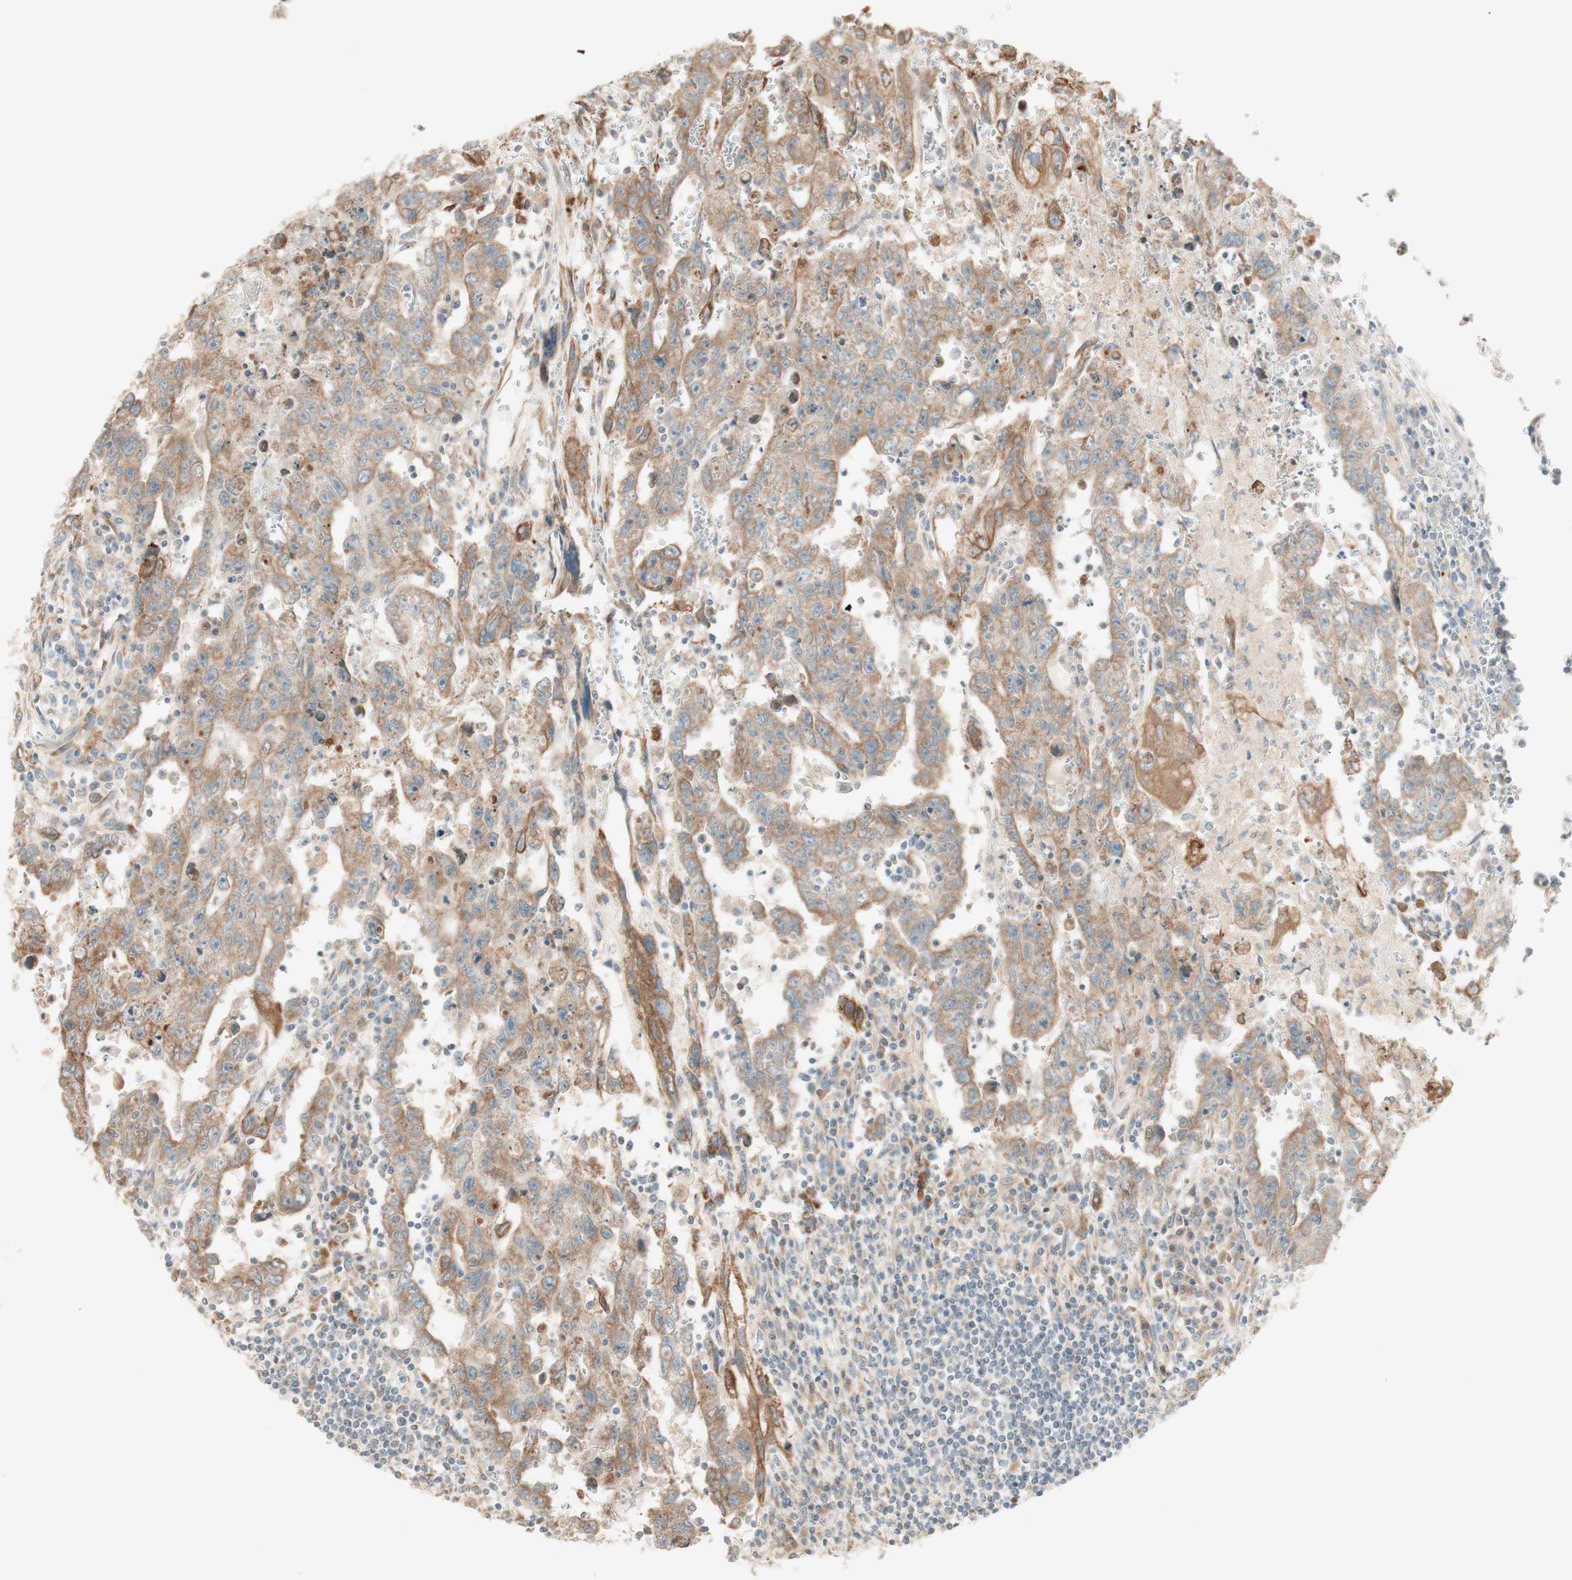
{"staining": {"intensity": "moderate", "quantity": ">75%", "location": "cytoplasmic/membranous"}, "tissue": "testis cancer", "cell_type": "Tumor cells", "image_type": "cancer", "snomed": [{"axis": "morphology", "description": "Carcinoma, Embryonal, NOS"}, {"axis": "topography", "description": "Testis"}], "caption": "The histopathology image exhibits staining of embryonal carcinoma (testis), revealing moderate cytoplasmic/membranous protein positivity (brown color) within tumor cells.", "gene": "CLCN2", "patient": {"sex": "male", "age": 28}}